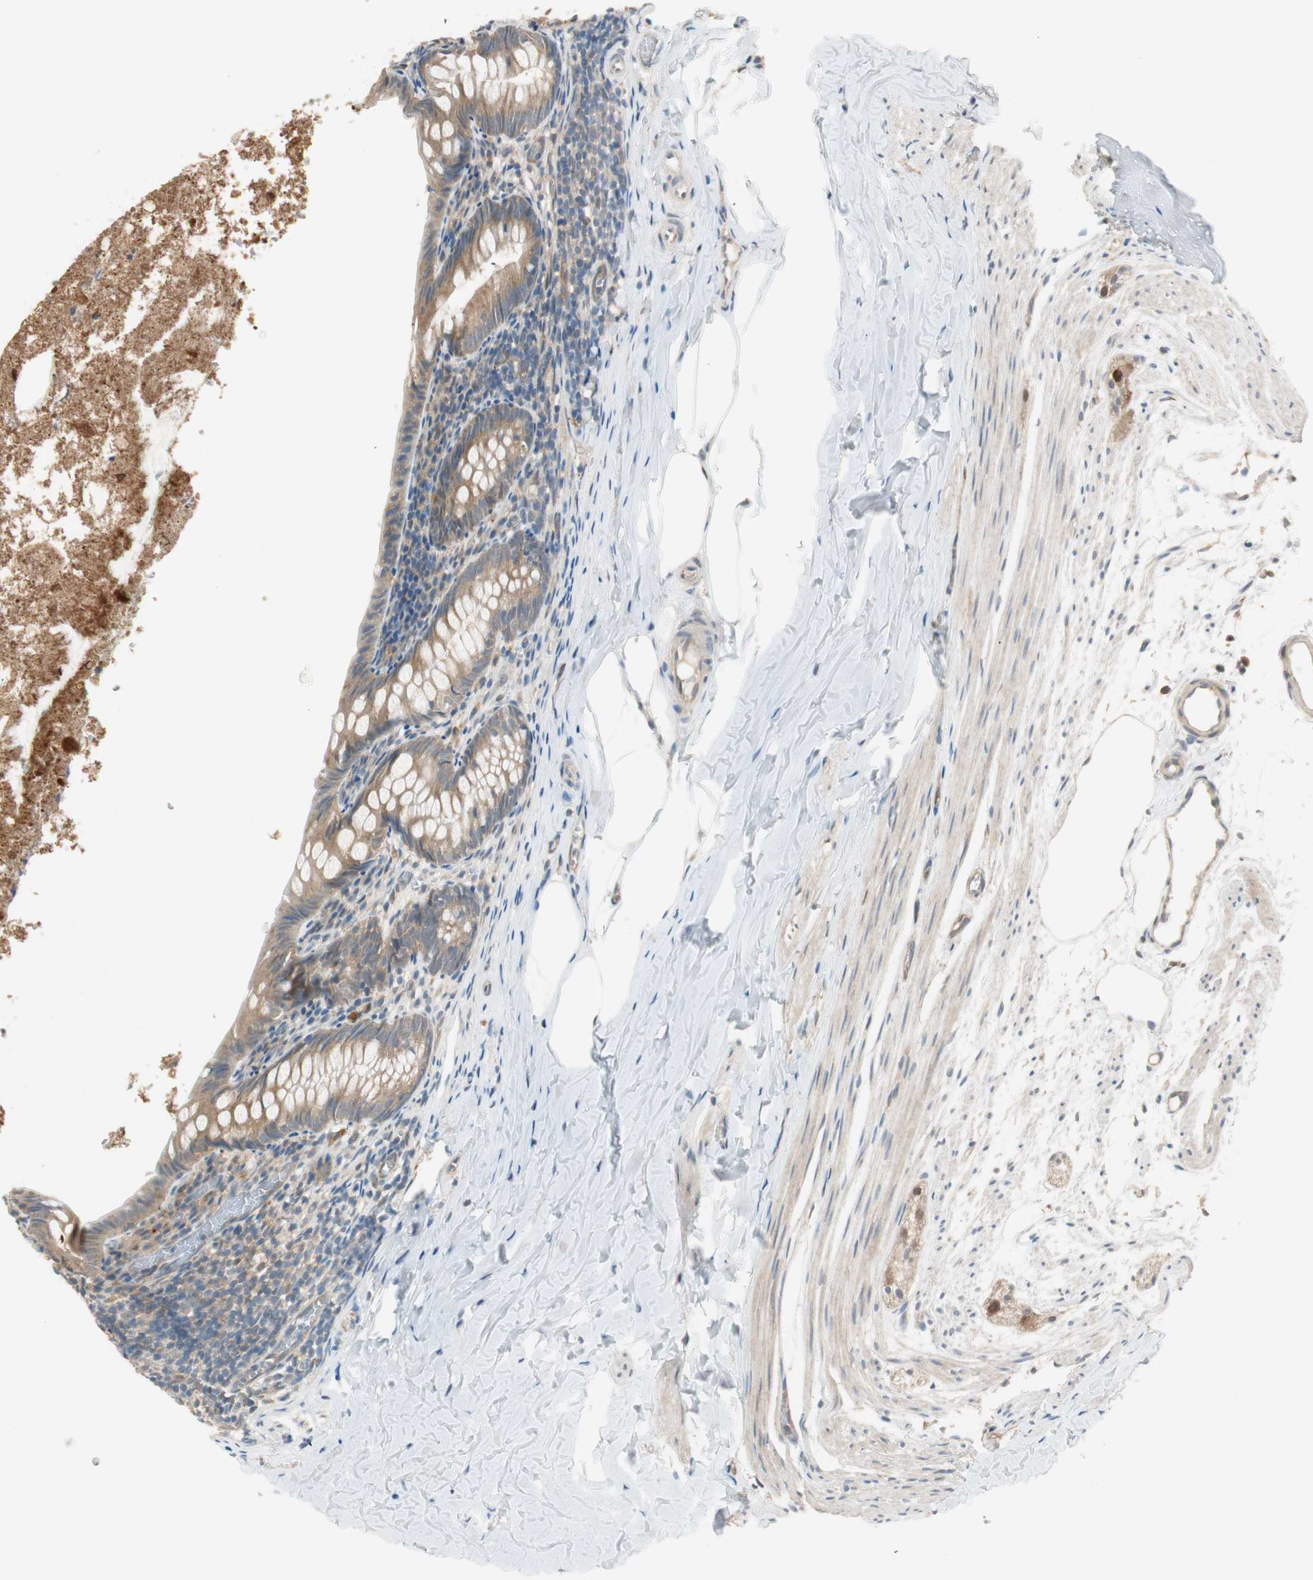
{"staining": {"intensity": "moderate", "quantity": ">75%", "location": "cytoplasmic/membranous"}, "tissue": "appendix", "cell_type": "Glandular cells", "image_type": "normal", "snomed": [{"axis": "morphology", "description": "Normal tissue, NOS"}, {"axis": "topography", "description": "Appendix"}], "caption": "A histopathology image of human appendix stained for a protein displays moderate cytoplasmic/membranous brown staining in glandular cells. The staining is performed using DAB (3,3'-diaminobenzidine) brown chromogen to label protein expression. The nuclei are counter-stained blue using hematoxylin.", "gene": "PSMD8", "patient": {"sex": "female", "age": 10}}